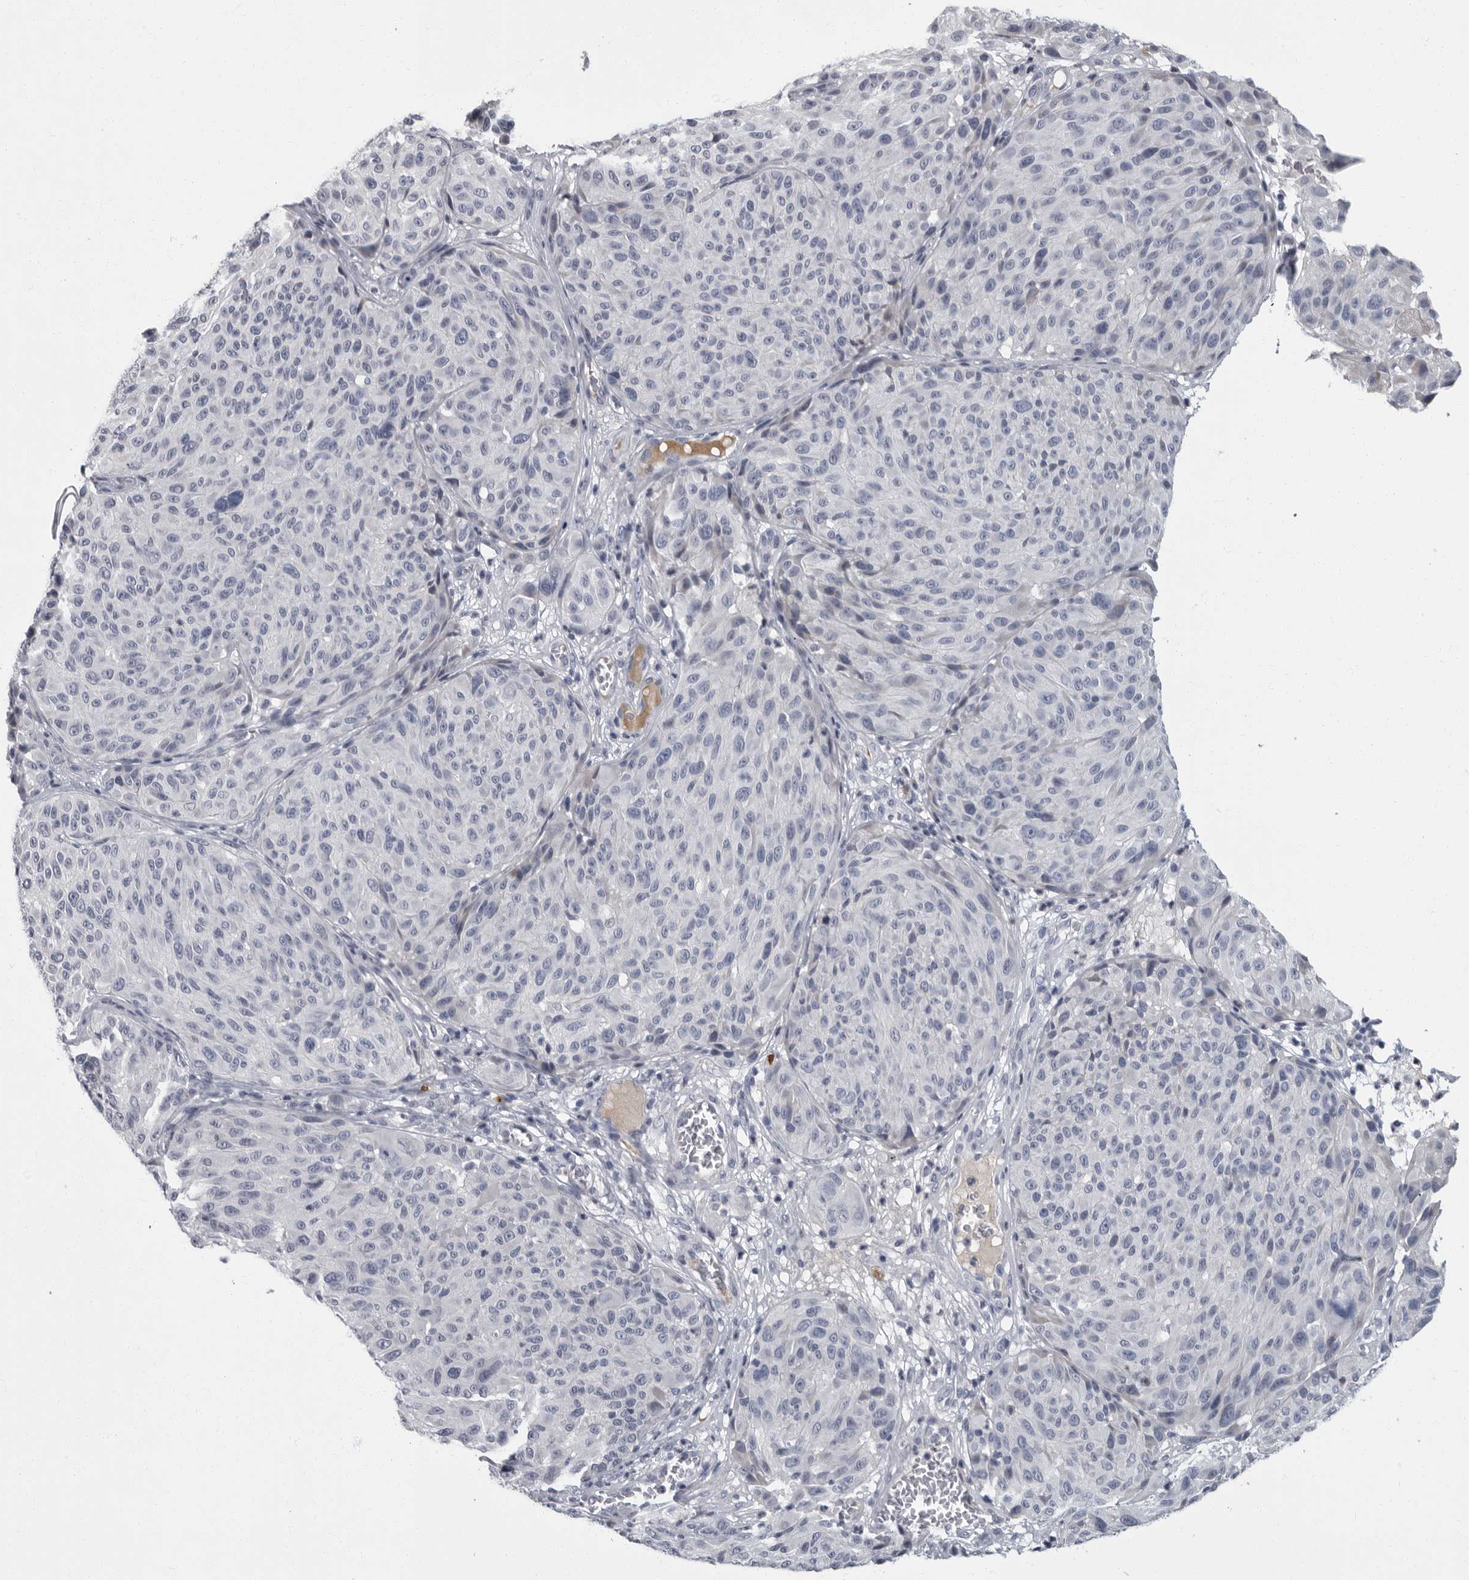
{"staining": {"intensity": "negative", "quantity": "none", "location": "none"}, "tissue": "melanoma", "cell_type": "Tumor cells", "image_type": "cancer", "snomed": [{"axis": "morphology", "description": "Malignant melanoma, NOS"}, {"axis": "topography", "description": "Skin"}], "caption": "Image shows no significant protein staining in tumor cells of malignant melanoma. (Stains: DAB (3,3'-diaminobenzidine) immunohistochemistry (IHC) with hematoxylin counter stain, Microscopy: brightfield microscopy at high magnification).", "gene": "SLC25A39", "patient": {"sex": "male", "age": 83}}